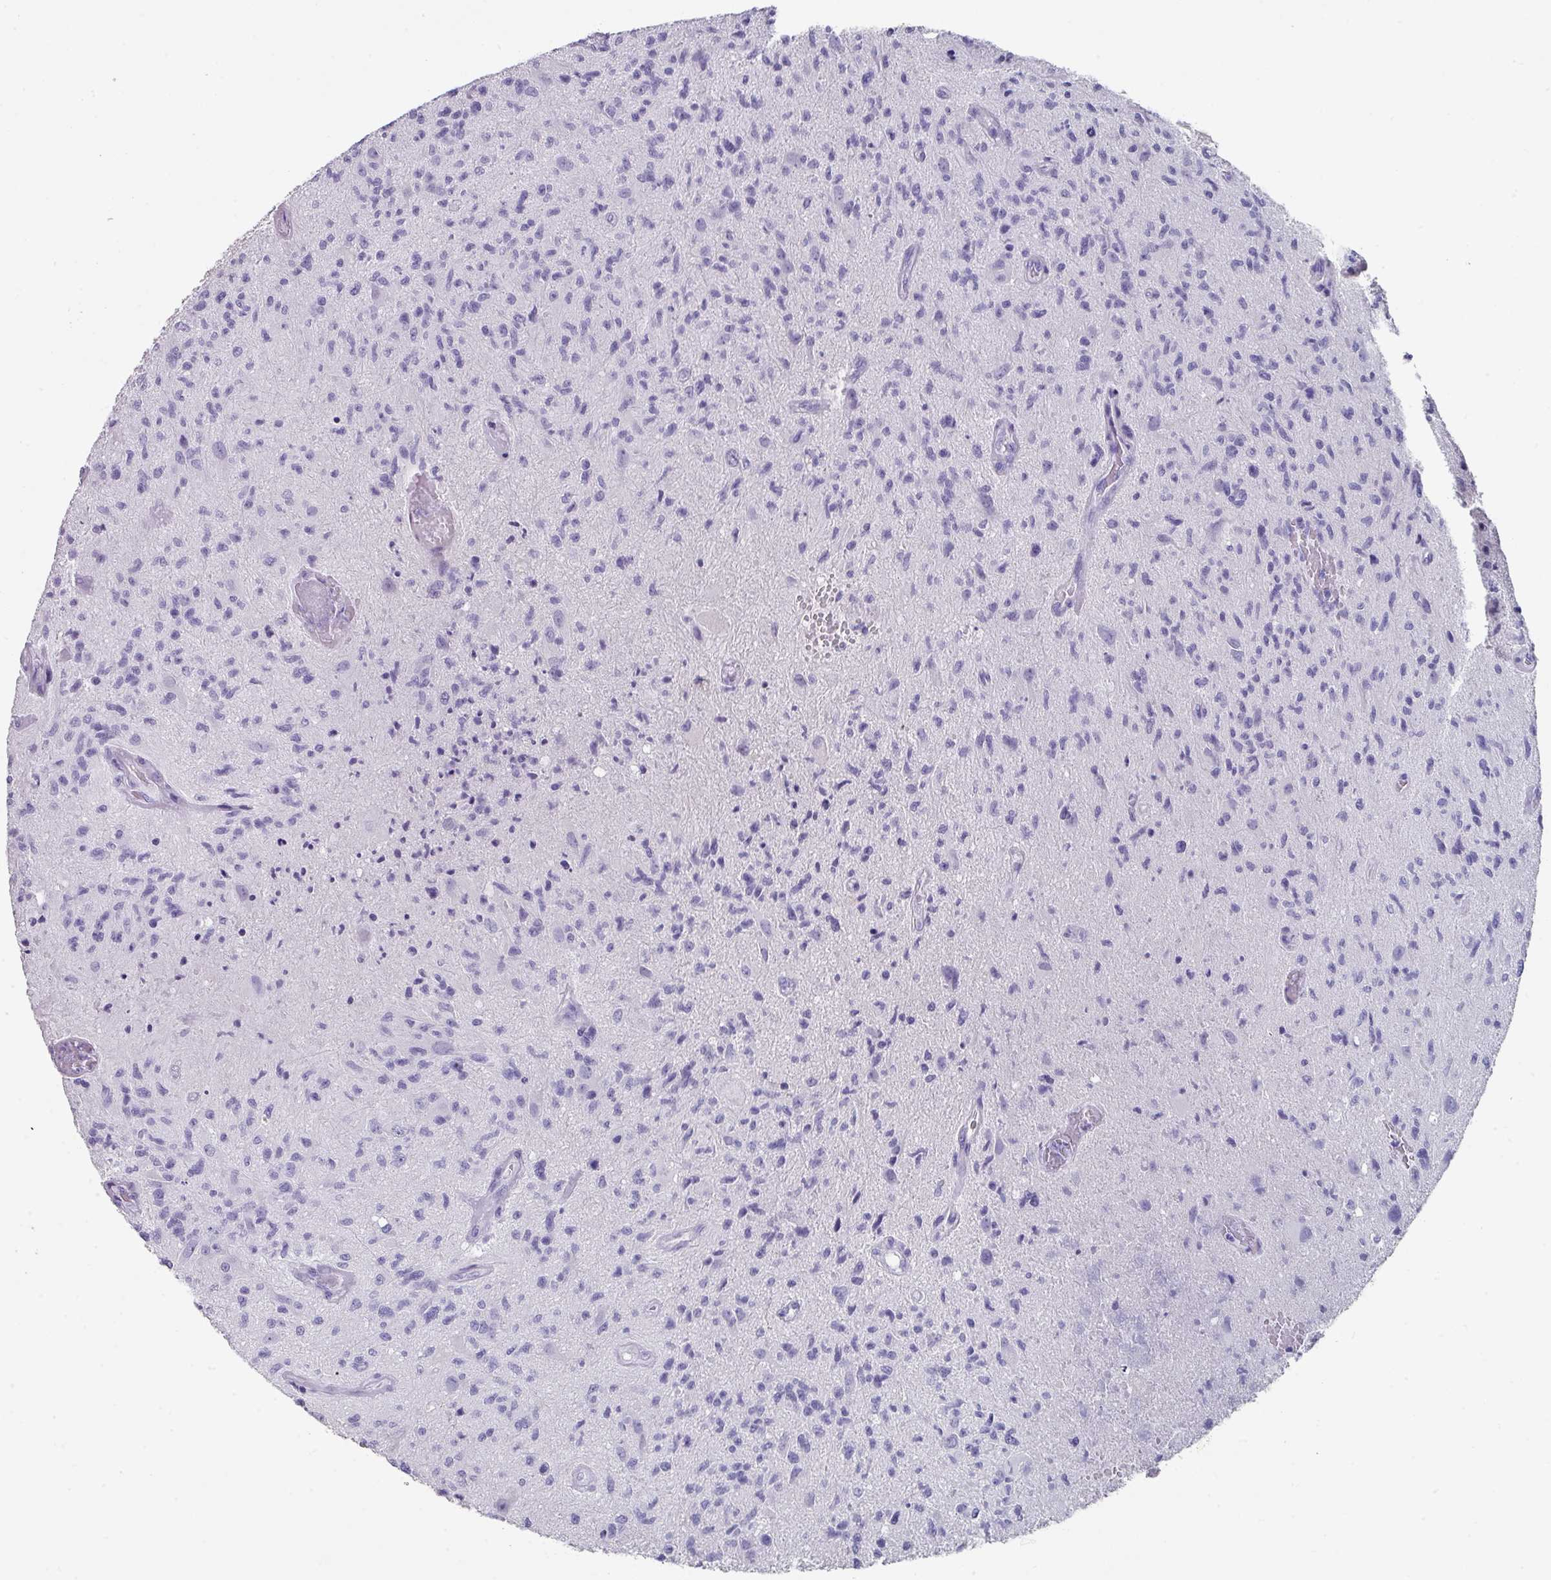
{"staining": {"intensity": "negative", "quantity": "none", "location": "none"}, "tissue": "glioma", "cell_type": "Tumor cells", "image_type": "cancer", "snomed": [{"axis": "morphology", "description": "Glioma, malignant, High grade"}, {"axis": "topography", "description": "Brain"}], "caption": "The IHC histopathology image has no significant positivity in tumor cells of glioma tissue.", "gene": "DEFB115", "patient": {"sex": "male", "age": 67}}